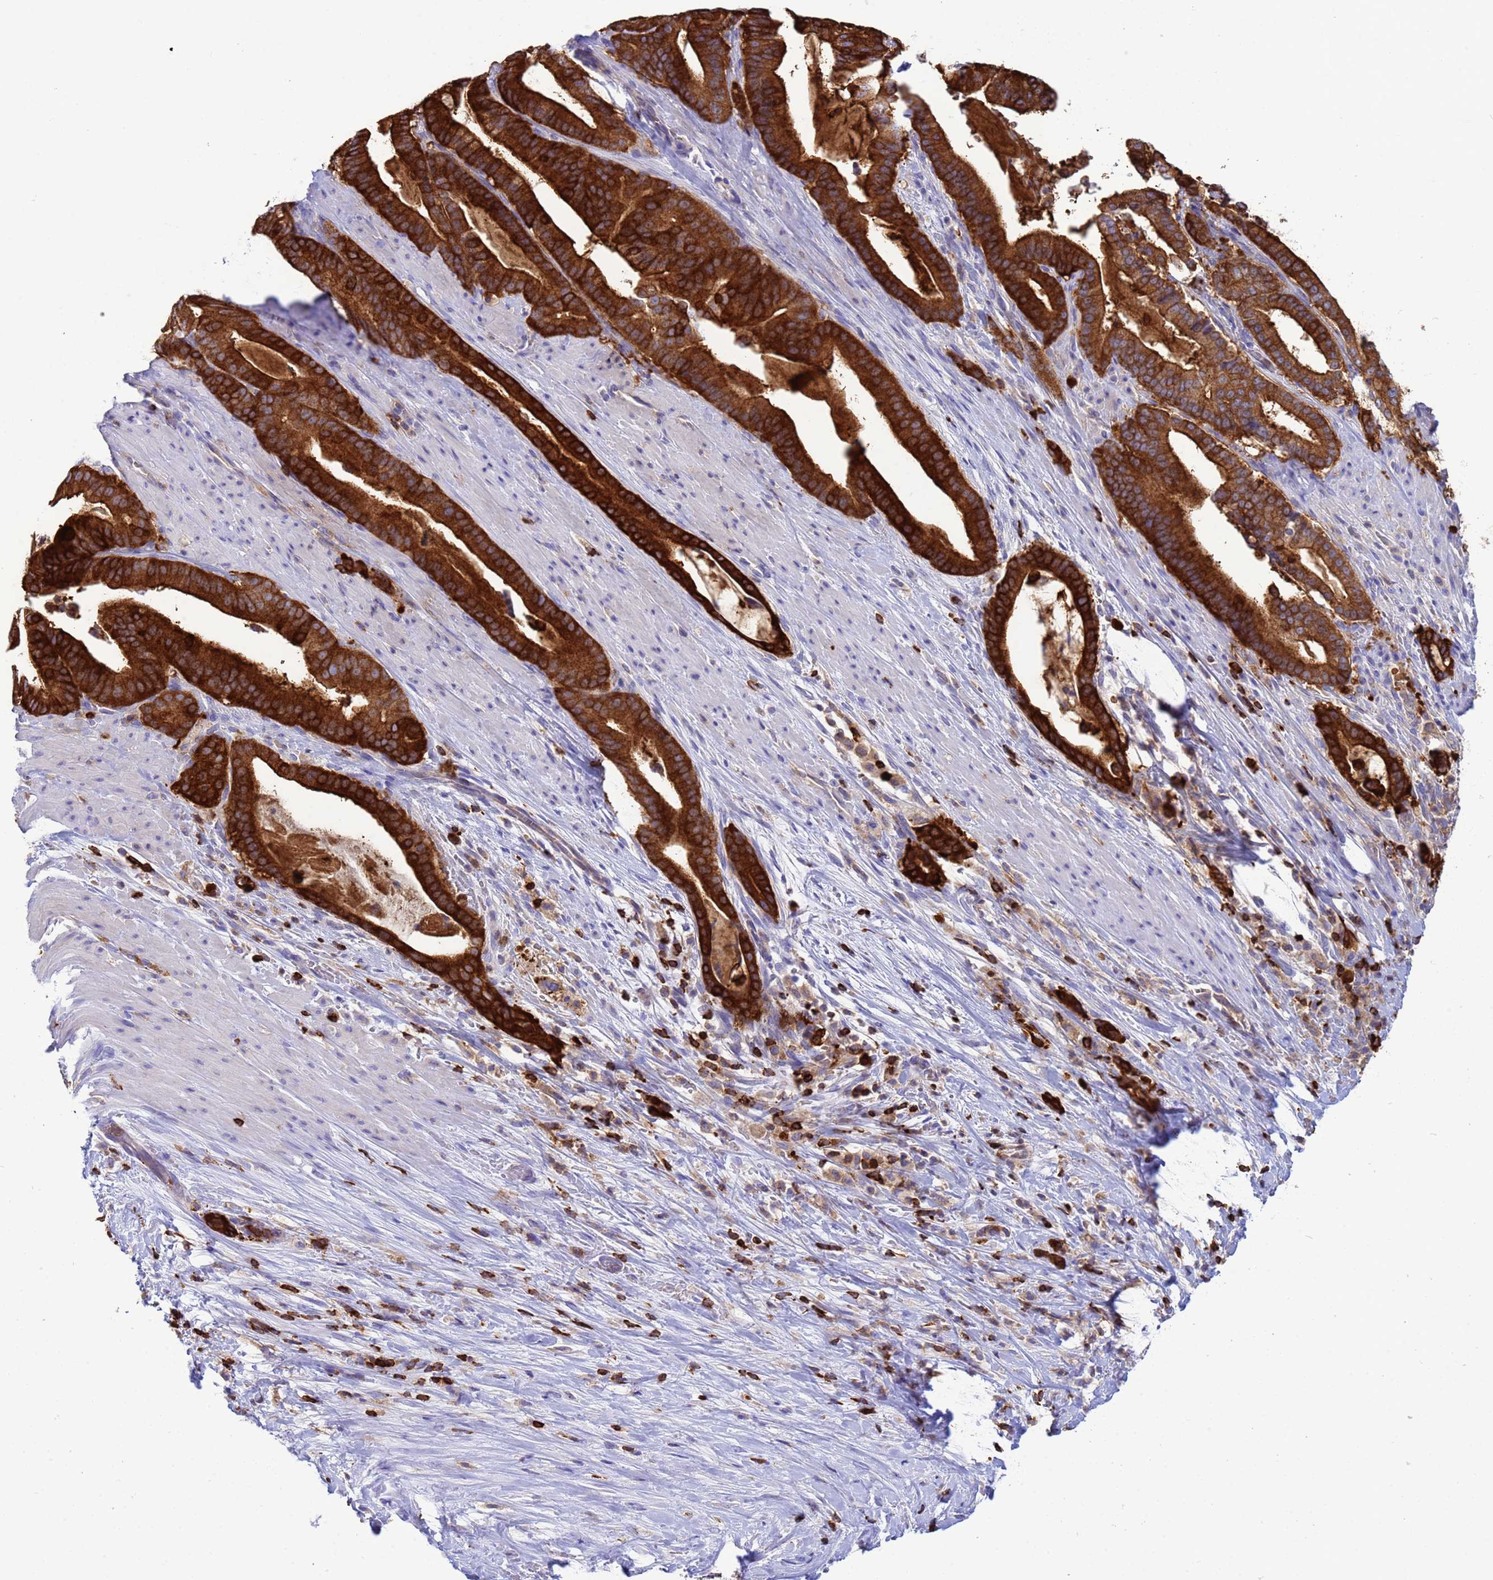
{"staining": {"intensity": "strong", "quantity": ">75%", "location": "cytoplasmic/membranous"}, "tissue": "pancreatic cancer", "cell_type": "Tumor cells", "image_type": "cancer", "snomed": [{"axis": "morphology", "description": "Adenocarcinoma, NOS"}, {"axis": "topography", "description": "Pancreas"}], "caption": "An immunohistochemistry image of neoplastic tissue is shown. Protein staining in brown shows strong cytoplasmic/membranous positivity in pancreatic cancer (adenocarcinoma) within tumor cells.", "gene": "EZR", "patient": {"sex": "male", "age": 63}}